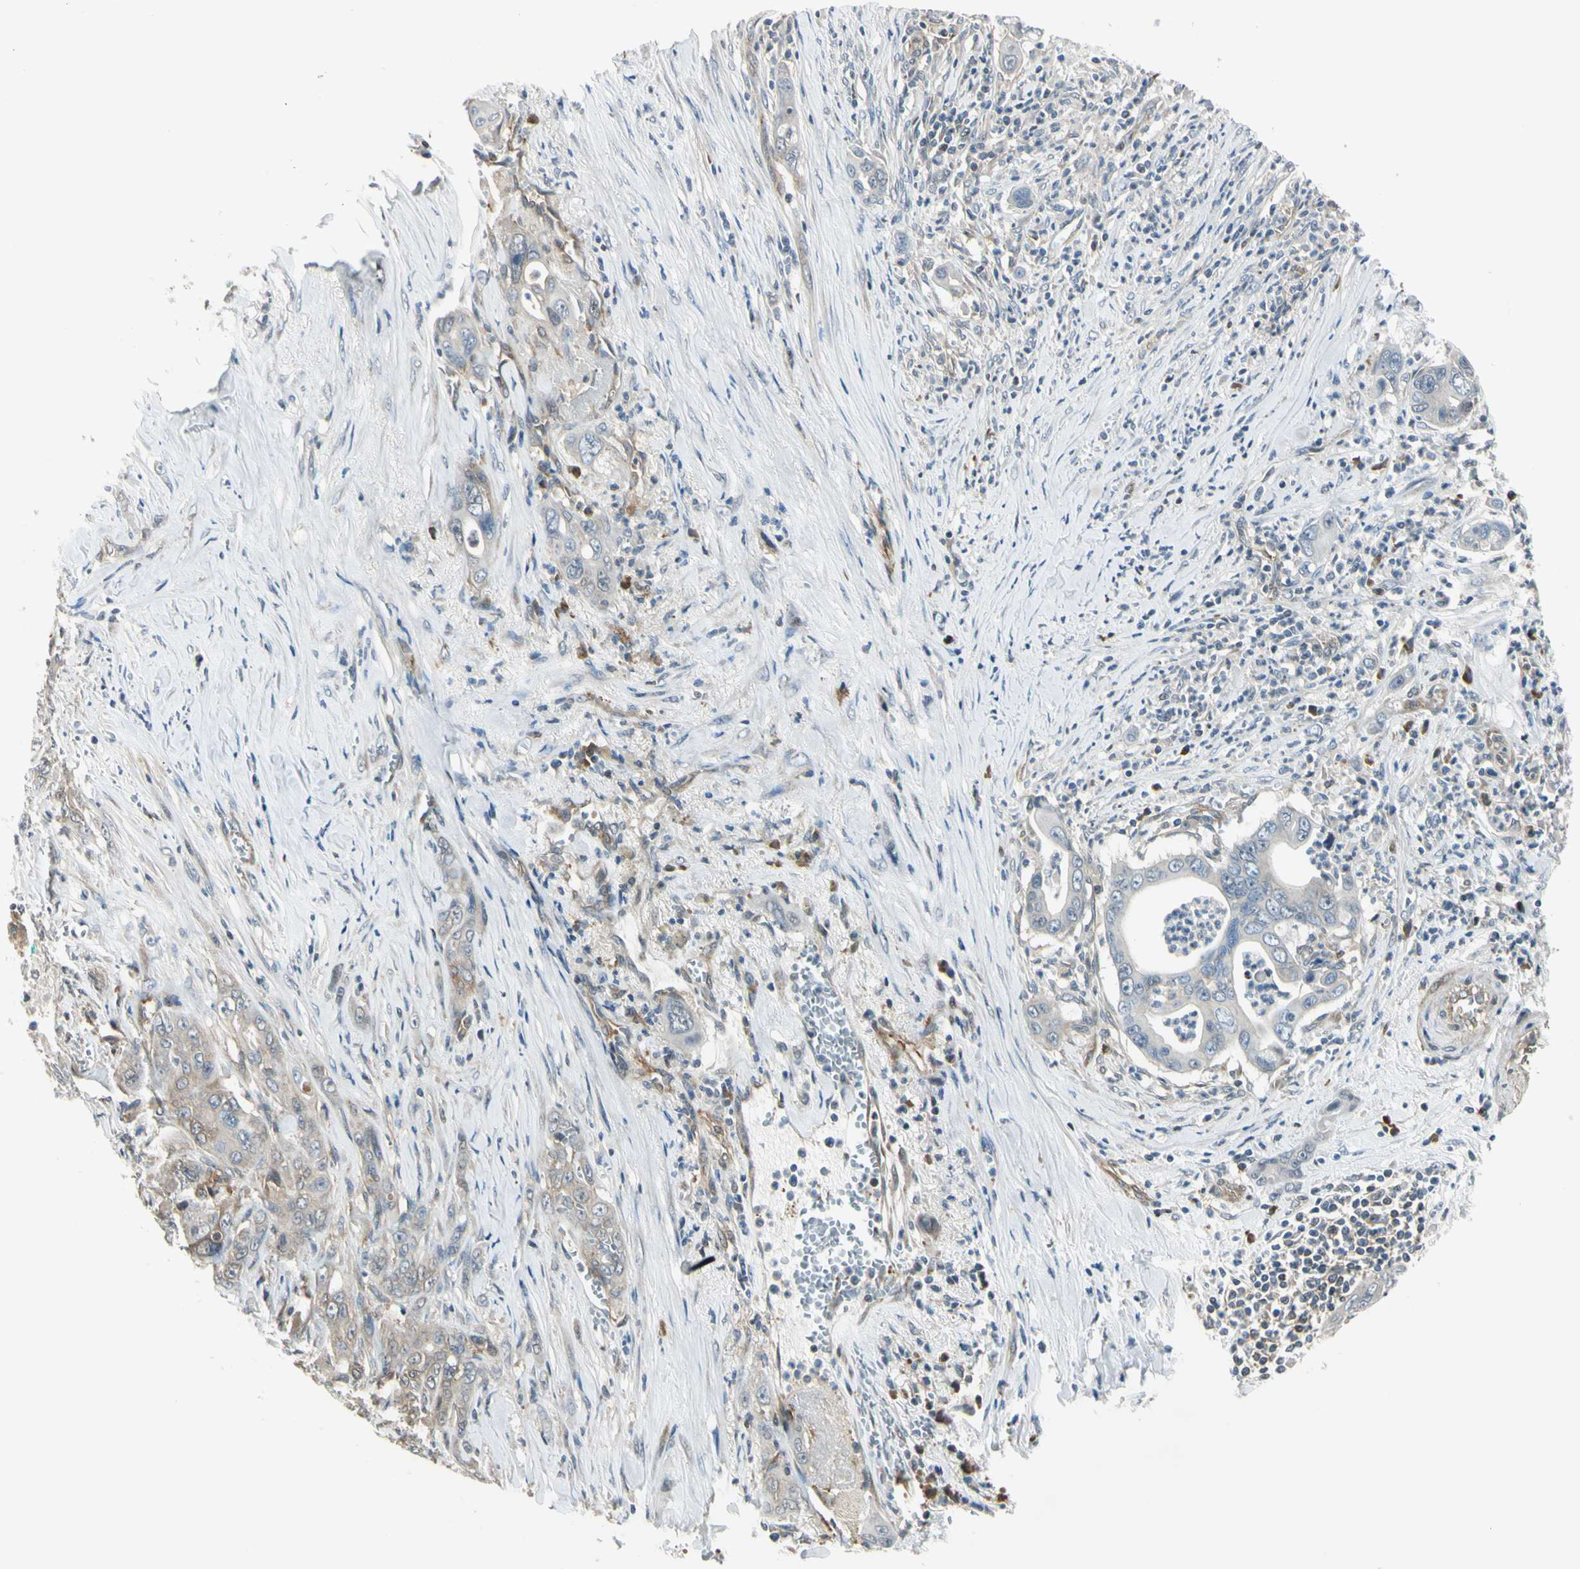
{"staining": {"intensity": "moderate", "quantity": "<25%", "location": "cytoplasmic/membranous"}, "tissue": "pancreatic cancer", "cell_type": "Tumor cells", "image_type": "cancer", "snomed": [{"axis": "morphology", "description": "Adenocarcinoma, NOS"}, {"axis": "topography", "description": "Pancreas"}], "caption": "Pancreatic cancer (adenocarcinoma) stained for a protein reveals moderate cytoplasmic/membranous positivity in tumor cells.", "gene": "RASGRF1", "patient": {"sex": "male", "age": 59}}